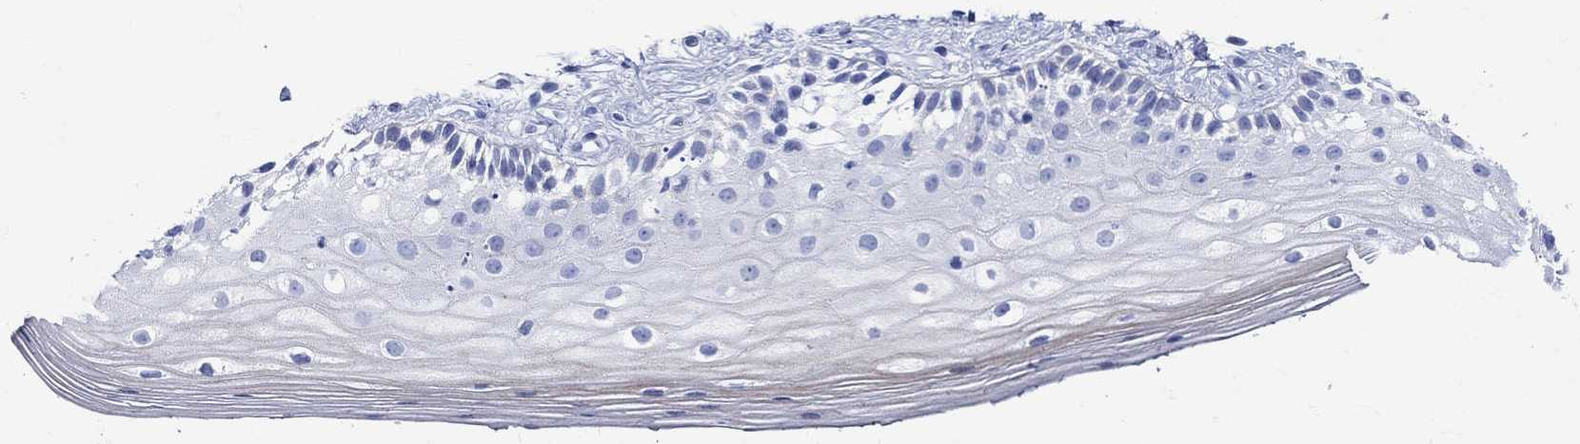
{"staining": {"intensity": "negative", "quantity": "none", "location": "none"}, "tissue": "vagina", "cell_type": "Squamous epithelial cells", "image_type": "normal", "snomed": [{"axis": "morphology", "description": "Normal tissue, NOS"}, {"axis": "topography", "description": "Vagina"}], "caption": "IHC of unremarkable human vagina exhibits no staining in squamous epithelial cells. Nuclei are stained in blue.", "gene": "PARVB", "patient": {"sex": "female", "age": 47}}